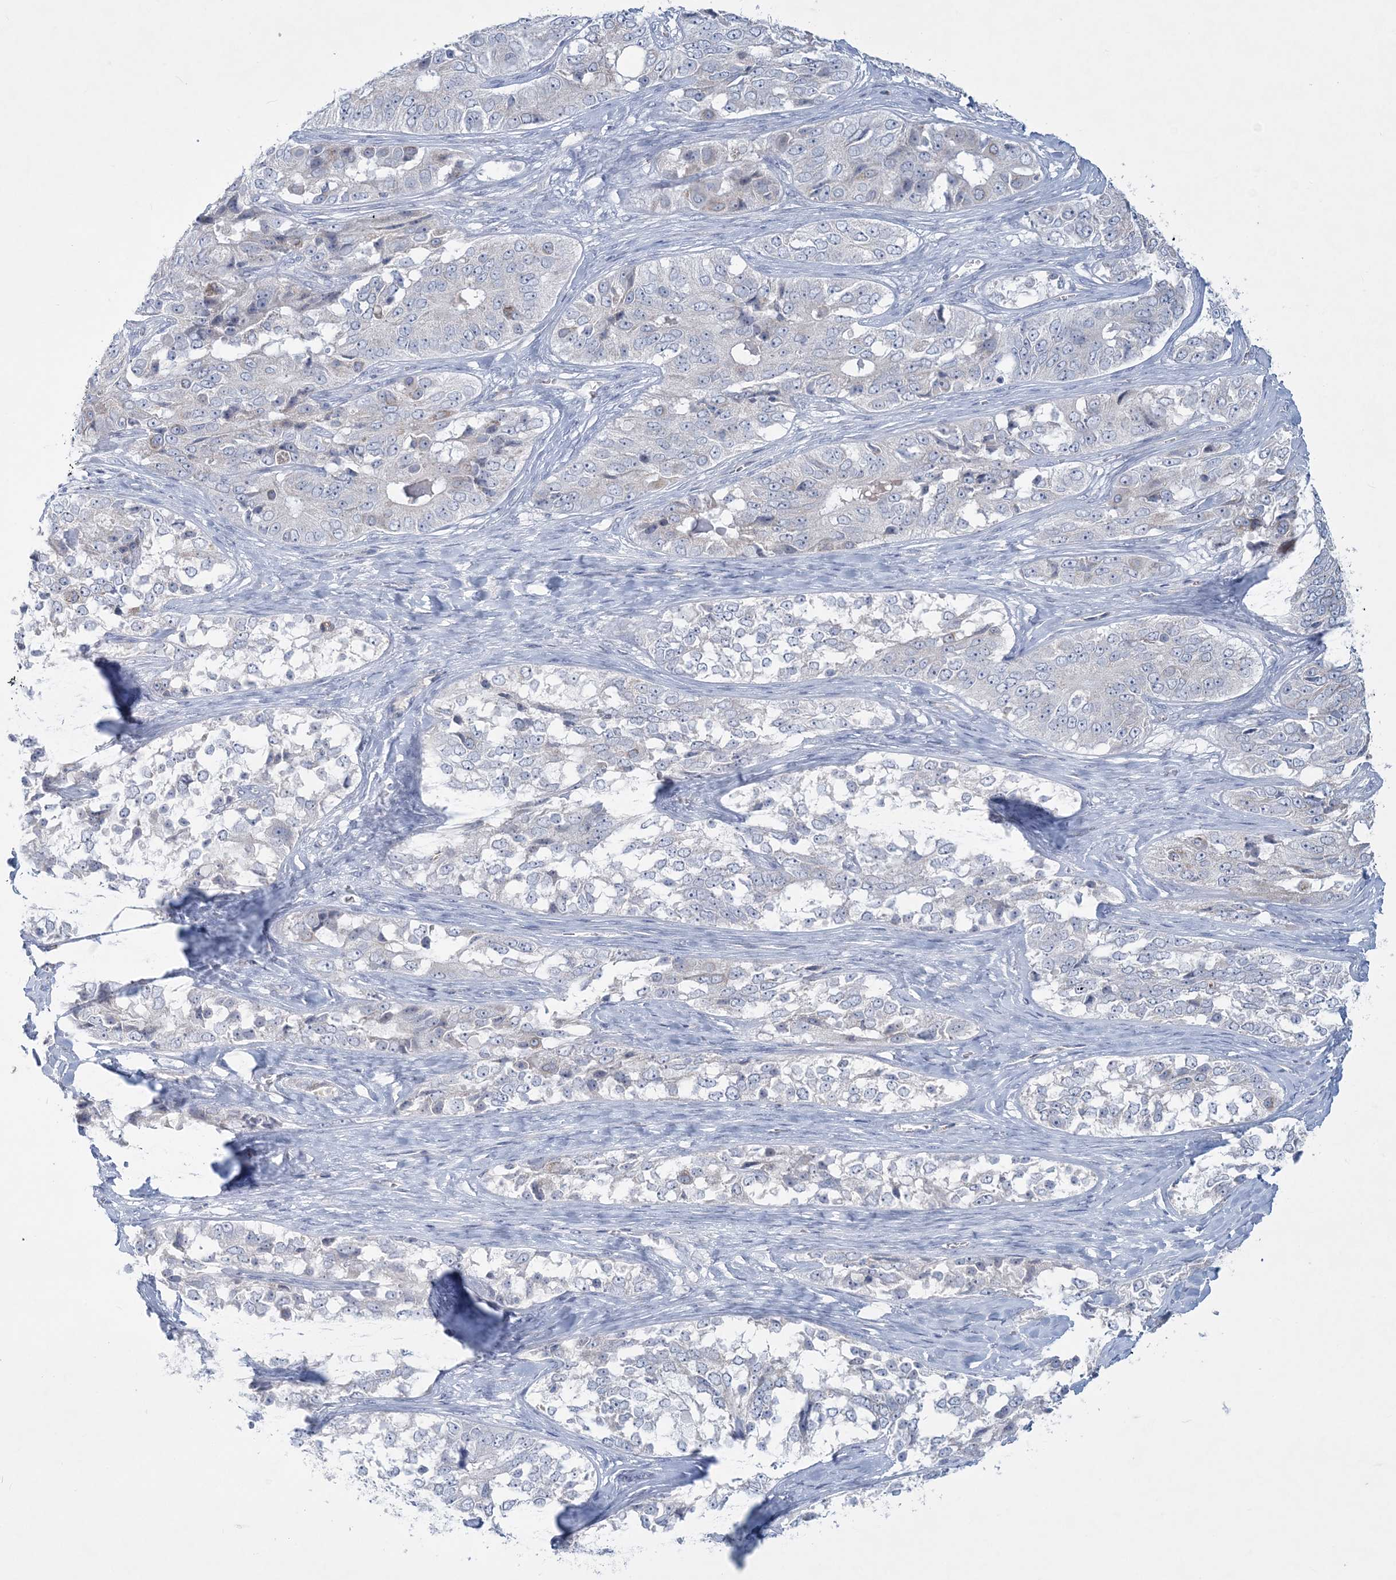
{"staining": {"intensity": "negative", "quantity": "none", "location": "none"}, "tissue": "ovarian cancer", "cell_type": "Tumor cells", "image_type": "cancer", "snomed": [{"axis": "morphology", "description": "Carcinoma, endometroid"}, {"axis": "topography", "description": "Ovary"}], "caption": "High power microscopy histopathology image of an immunohistochemistry (IHC) photomicrograph of ovarian cancer (endometroid carcinoma), revealing no significant expression in tumor cells.", "gene": "TBC1D7", "patient": {"sex": "female", "age": 51}}